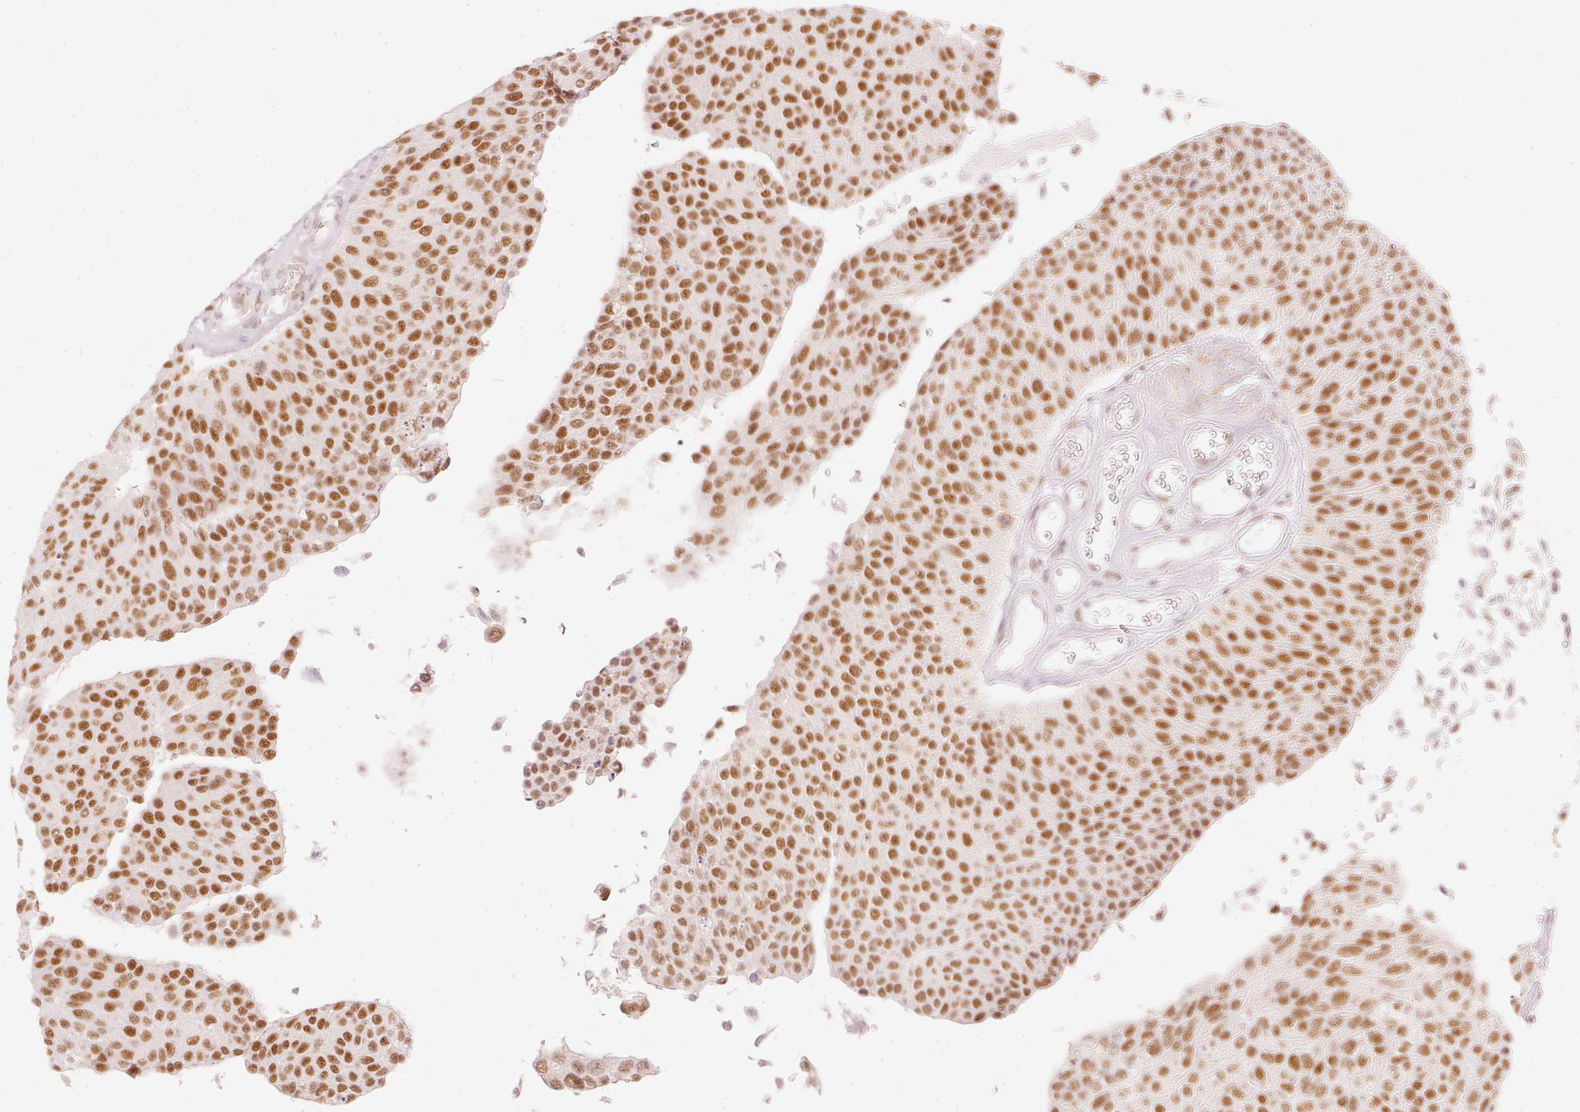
{"staining": {"intensity": "moderate", "quantity": ">75%", "location": "nuclear"}, "tissue": "urothelial cancer", "cell_type": "Tumor cells", "image_type": "cancer", "snomed": [{"axis": "morphology", "description": "Urothelial carcinoma, NOS"}, {"axis": "topography", "description": "Urinary bladder"}], "caption": "Protein expression analysis of transitional cell carcinoma shows moderate nuclear staining in approximately >75% of tumor cells.", "gene": "PPP1R10", "patient": {"sex": "male", "age": 55}}